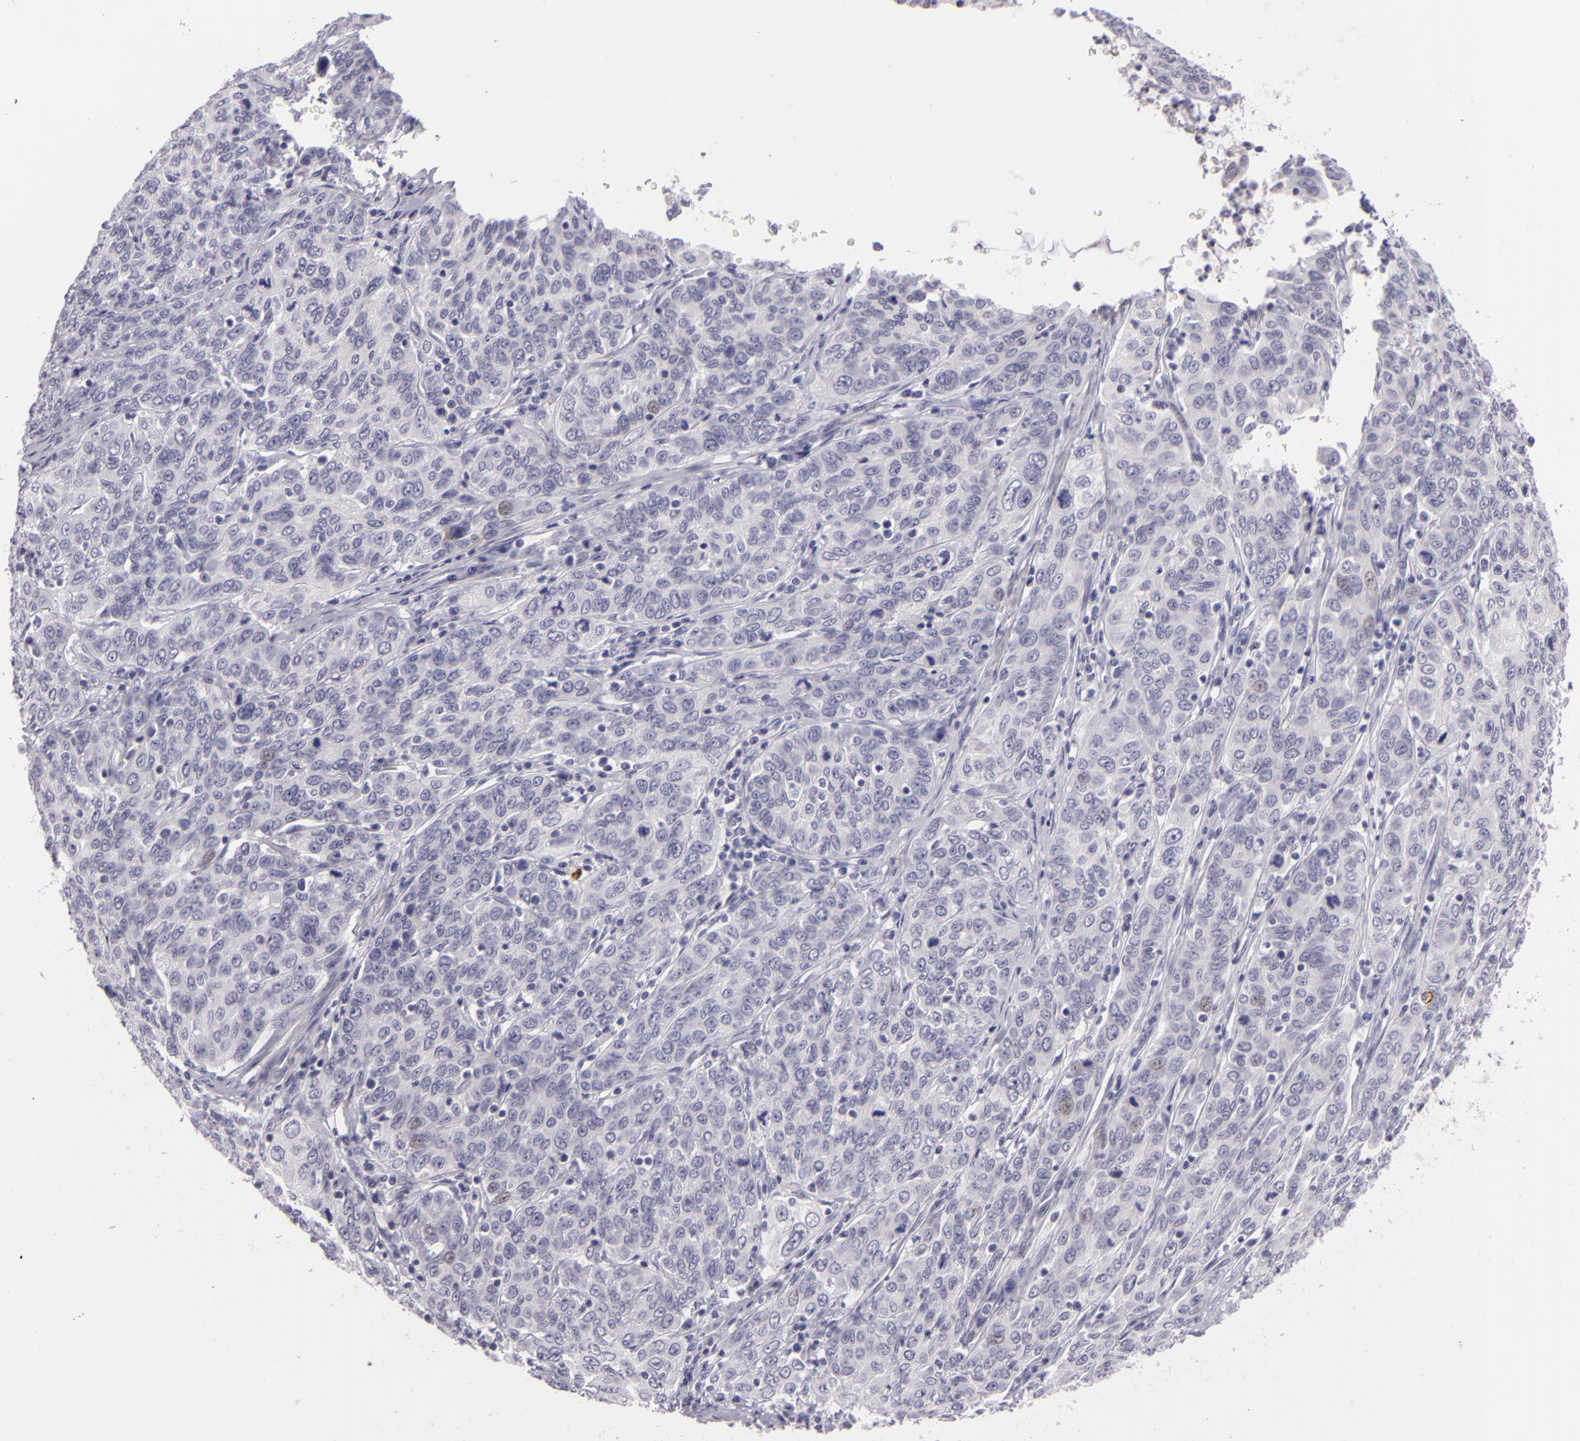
{"staining": {"intensity": "negative", "quantity": "none", "location": "none"}, "tissue": "cervical cancer", "cell_type": "Tumor cells", "image_type": "cancer", "snomed": [{"axis": "morphology", "description": "Squamous cell carcinoma, NOS"}, {"axis": "topography", "description": "Cervix"}], "caption": "A high-resolution photomicrograph shows IHC staining of cervical squamous cell carcinoma, which displays no significant positivity in tumor cells.", "gene": "CTNNB1", "patient": {"sex": "female", "age": 38}}